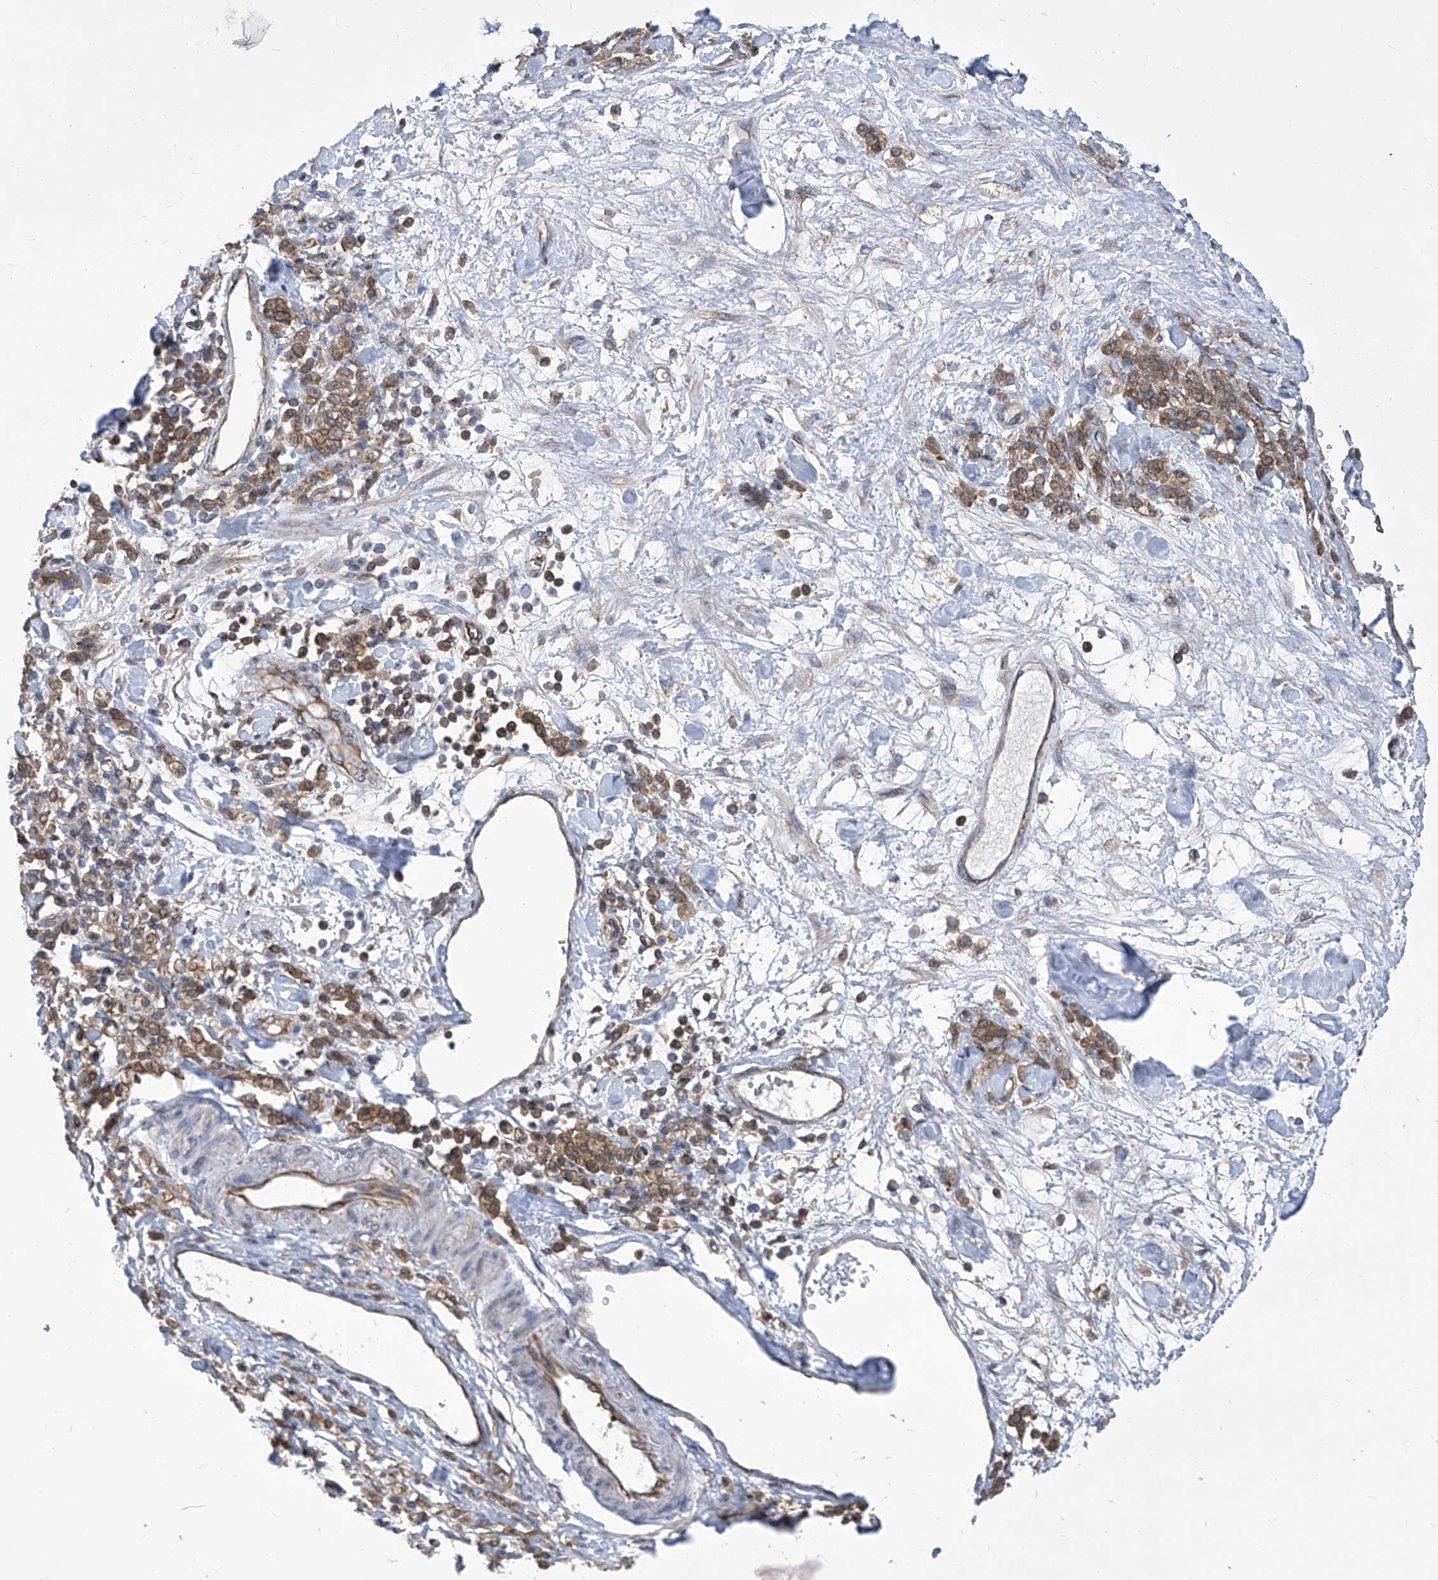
{"staining": {"intensity": "moderate", "quantity": ">75%", "location": "cytoplasmic/membranous"}, "tissue": "stomach cancer", "cell_type": "Tumor cells", "image_type": "cancer", "snomed": [{"axis": "morphology", "description": "Normal tissue, NOS"}, {"axis": "morphology", "description": "Adenocarcinoma, NOS"}, {"axis": "topography", "description": "Stomach"}], "caption": "A medium amount of moderate cytoplasmic/membranous staining is seen in about >75% of tumor cells in stomach adenocarcinoma tissue. The staining is performed using DAB (3,3'-diaminobenzidine) brown chromogen to label protein expression. The nuclei are counter-stained blue using hematoxylin.", "gene": "EIF3M", "patient": {"sex": "male", "age": 82}}